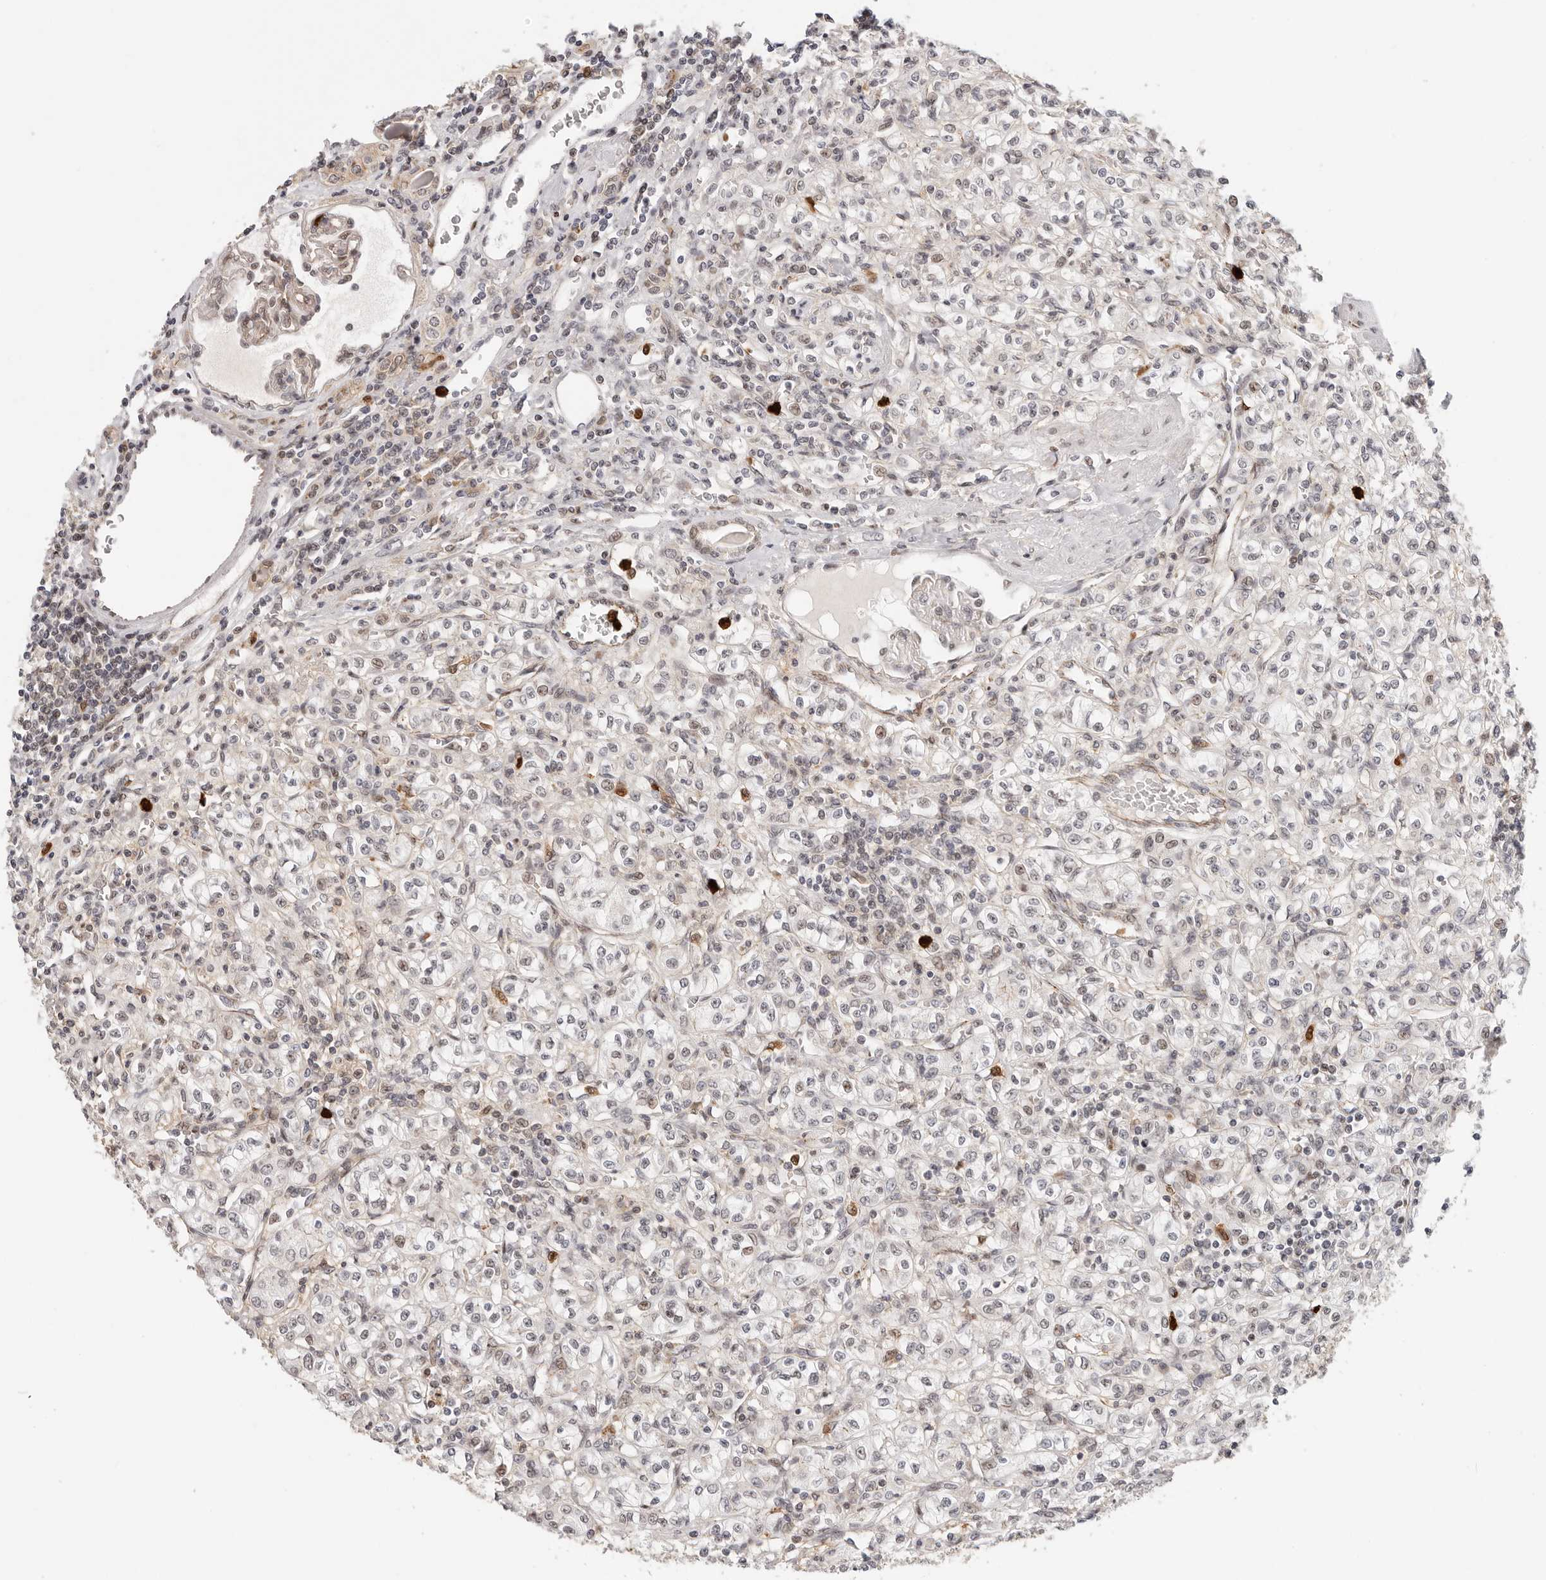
{"staining": {"intensity": "negative", "quantity": "none", "location": "none"}, "tissue": "renal cancer", "cell_type": "Tumor cells", "image_type": "cancer", "snomed": [{"axis": "morphology", "description": "Adenocarcinoma, NOS"}, {"axis": "topography", "description": "Kidney"}], "caption": "Renal cancer (adenocarcinoma) was stained to show a protein in brown. There is no significant expression in tumor cells.", "gene": "AFDN", "patient": {"sex": "male", "age": 77}}